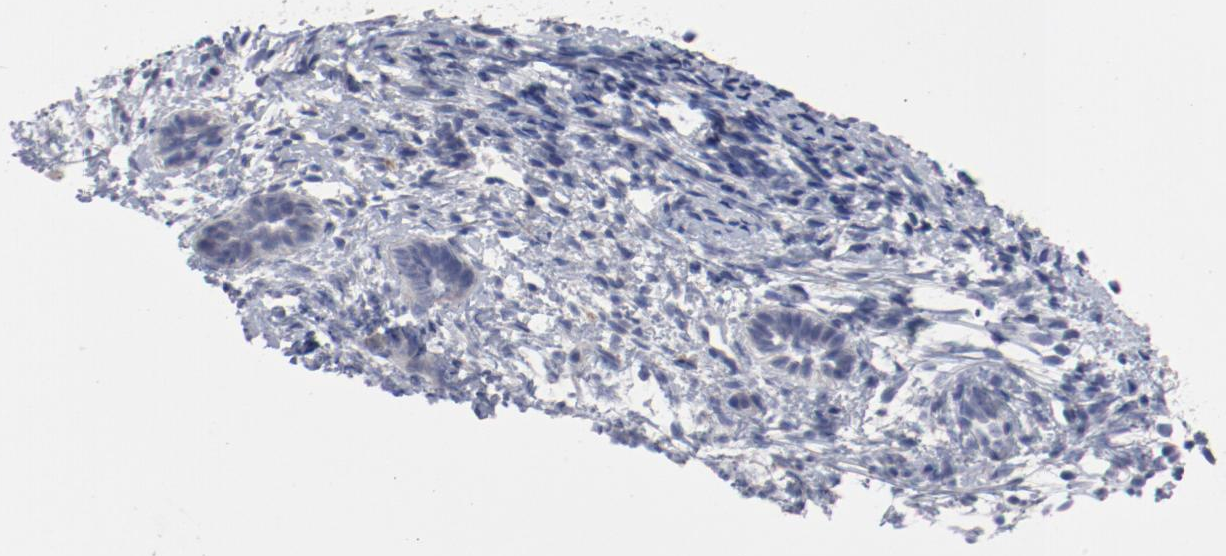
{"staining": {"intensity": "negative", "quantity": "none", "location": "none"}, "tissue": "endometrium", "cell_type": "Cells in endometrial stroma", "image_type": "normal", "snomed": [{"axis": "morphology", "description": "Normal tissue, NOS"}, {"axis": "topography", "description": "Smooth muscle"}, {"axis": "topography", "description": "Endometrium"}], "caption": "Cells in endometrial stroma are negative for protein expression in benign human endometrium. The staining was performed using DAB (3,3'-diaminobenzidine) to visualize the protein expression in brown, while the nuclei were stained in blue with hematoxylin (Magnification: 20x).", "gene": "CBL", "patient": {"sex": "female", "age": 57}}